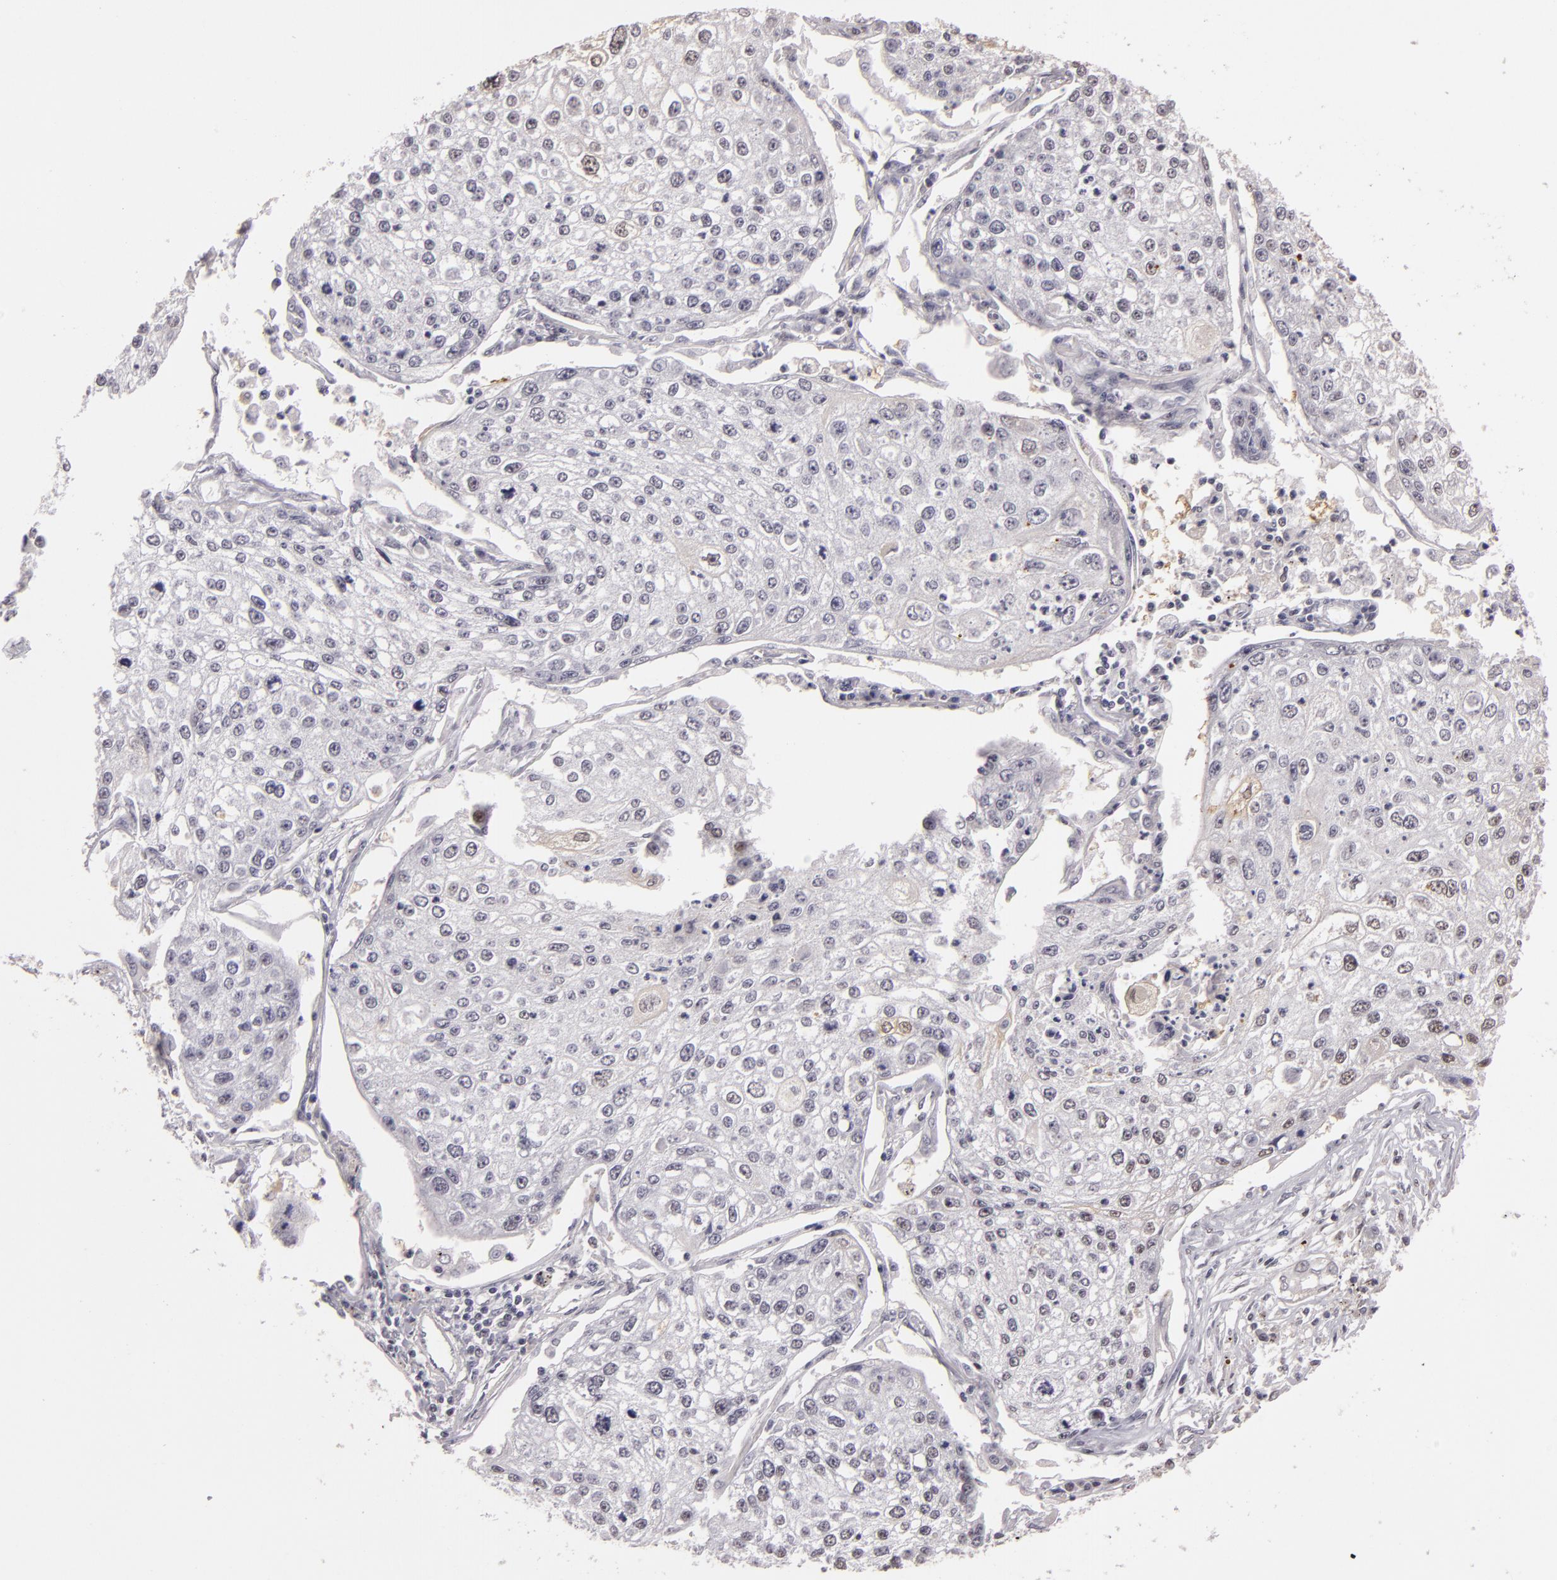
{"staining": {"intensity": "weak", "quantity": "<25%", "location": "nuclear"}, "tissue": "lung cancer", "cell_type": "Tumor cells", "image_type": "cancer", "snomed": [{"axis": "morphology", "description": "Squamous cell carcinoma, NOS"}, {"axis": "topography", "description": "Lung"}], "caption": "Tumor cells show no significant protein staining in squamous cell carcinoma (lung). The staining is performed using DAB brown chromogen with nuclei counter-stained in using hematoxylin.", "gene": "INTS6", "patient": {"sex": "male", "age": 75}}